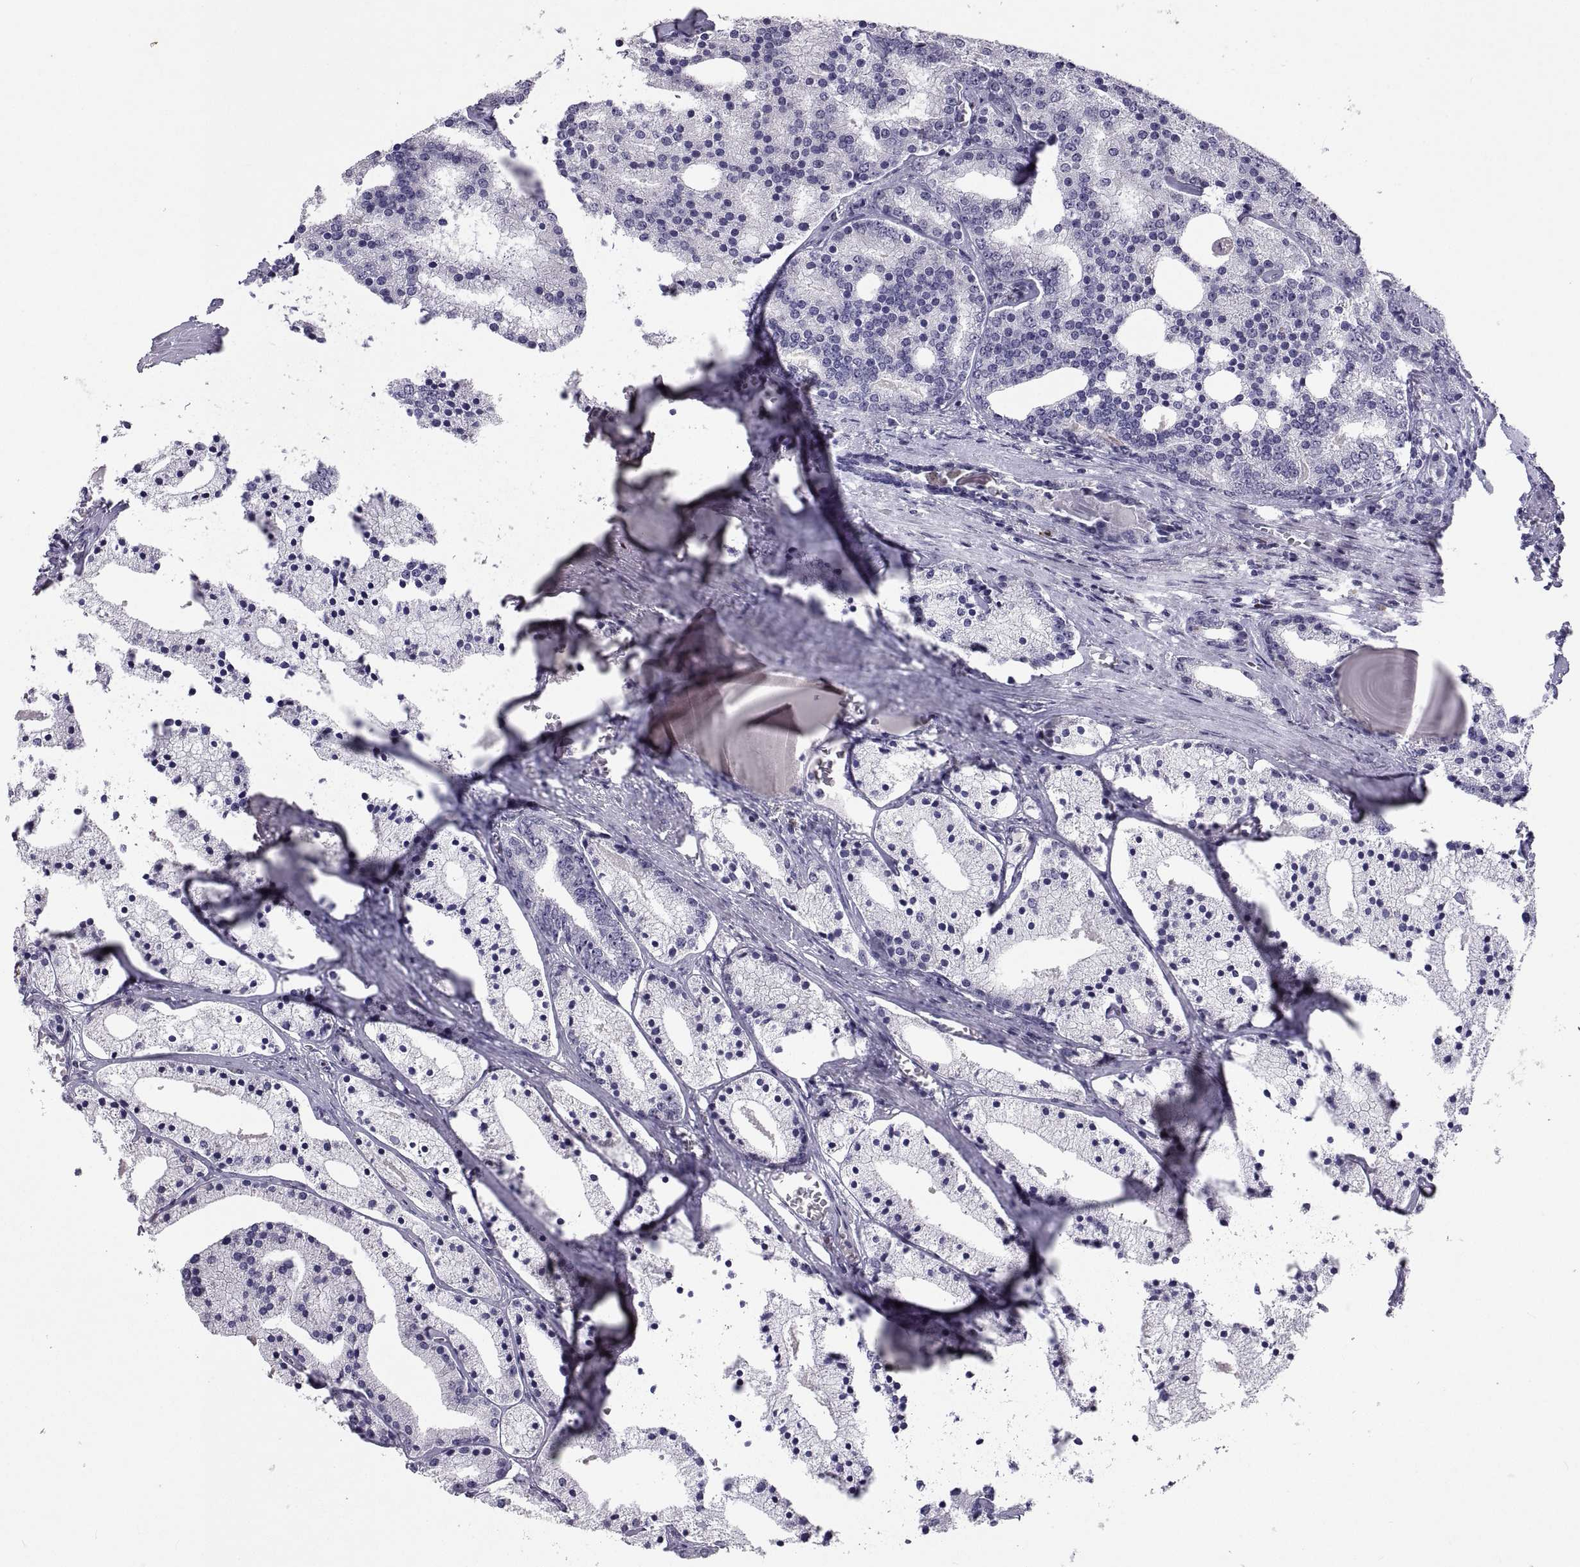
{"staining": {"intensity": "negative", "quantity": "none", "location": "none"}, "tissue": "prostate cancer", "cell_type": "Tumor cells", "image_type": "cancer", "snomed": [{"axis": "morphology", "description": "Adenocarcinoma, NOS"}, {"axis": "topography", "description": "Prostate"}], "caption": "Immunohistochemical staining of human adenocarcinoma (prostate) demonstrates no significant staining in tumor cells.", "gene": "SOX21", "patient": {"sex": "male", "age": 69}}